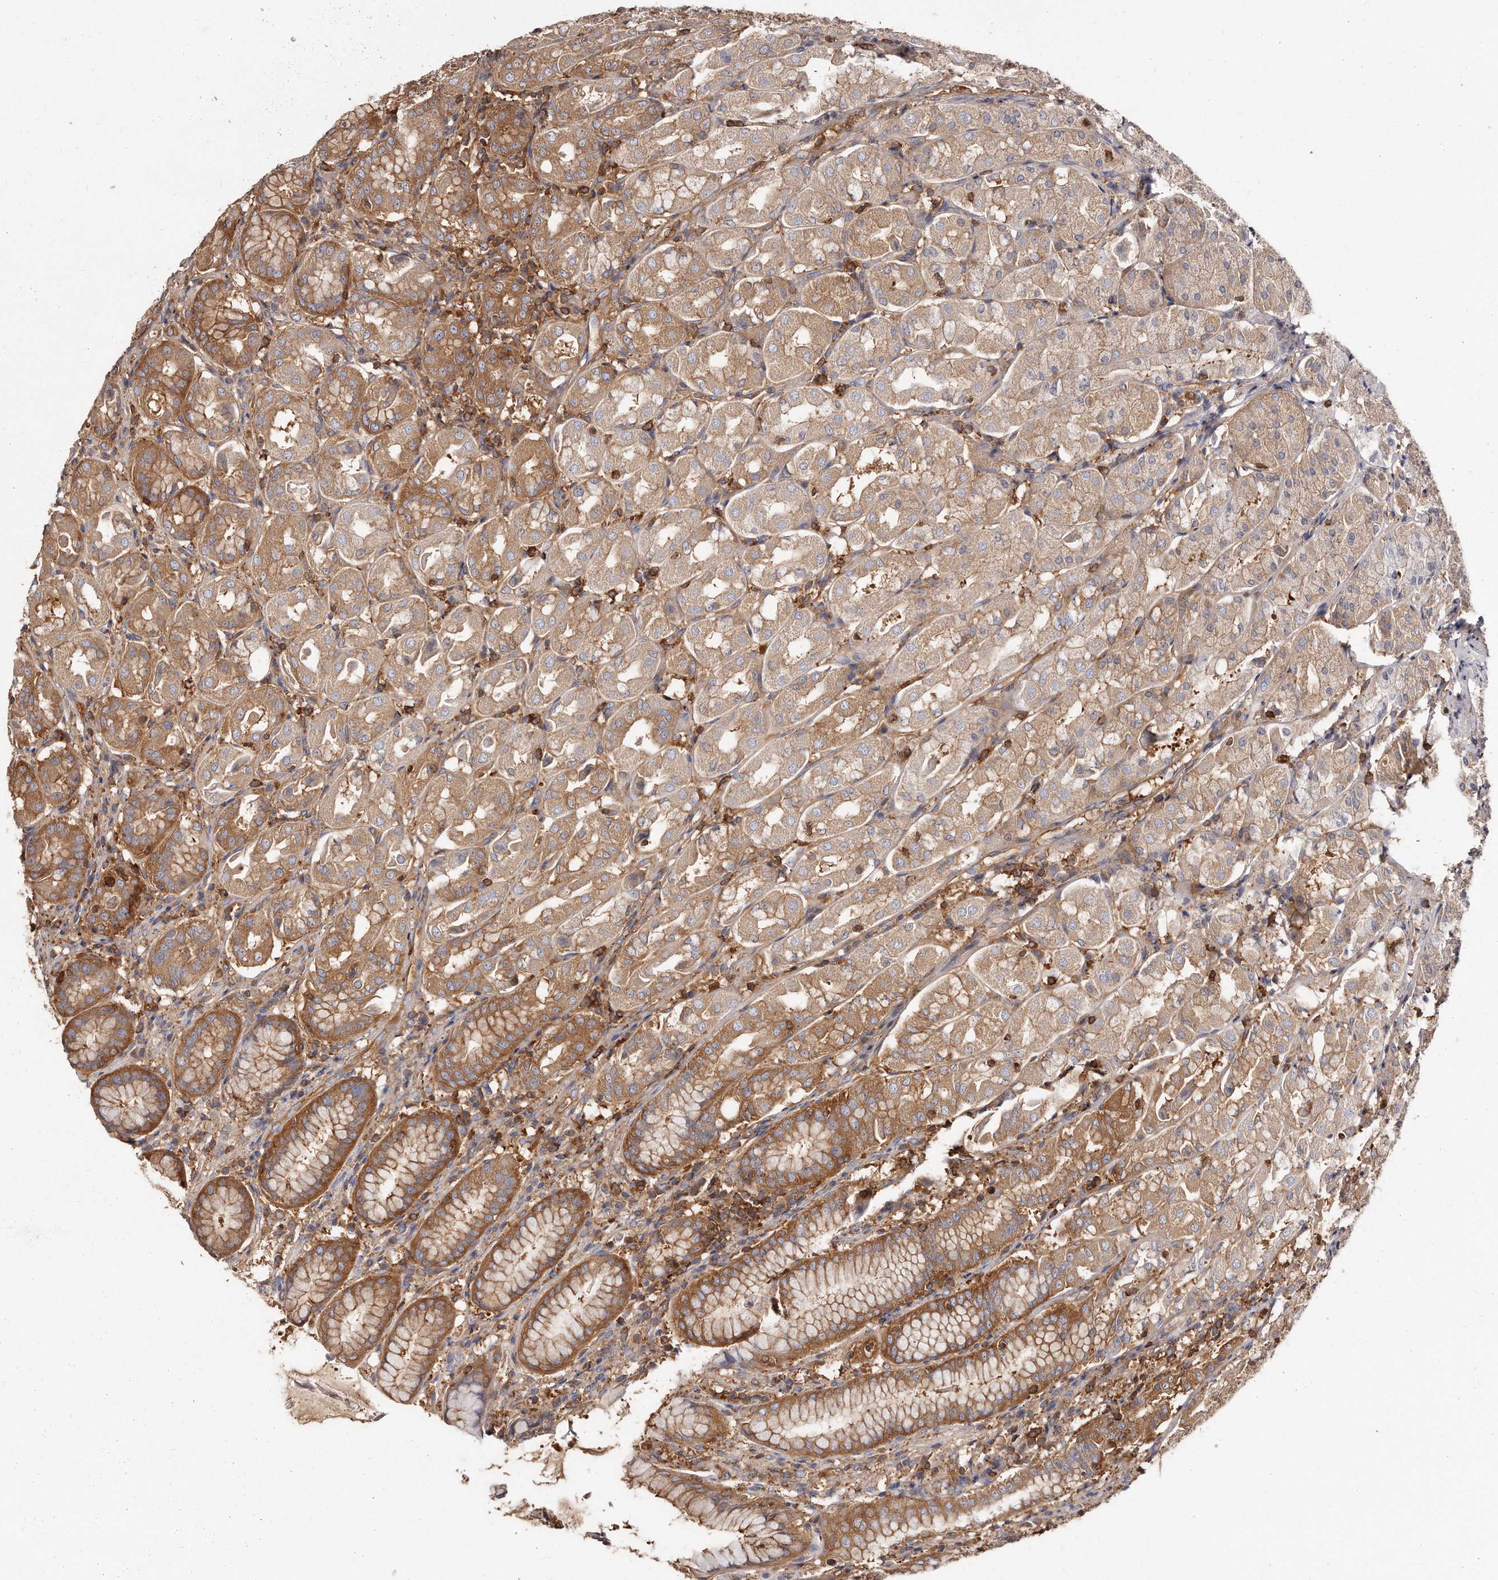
{"staining": {"intensity": "strong", "quantity": ">75%", "location": "cytoplasmic/membranous"}, "tissue": "stomach", "cell_type": "Glandular cells", "image_type": "normal", "snomed": [{"axis": "morphology", "description": "Normal tissue, NOS"}, {"axis": "topography", "description": "Stomach"}, {"axis": "topography", "description": "Stomach, lower"}], "caption": "IHC histopathology image of unremarkable stomach stained for a protein (brown), which demonstrates high levels of strong cytoplasmic/membranous expression in approximately >75% of glandular cells.", "gene": "CAP1", "patient": {"sex": "female", "age": 56}}